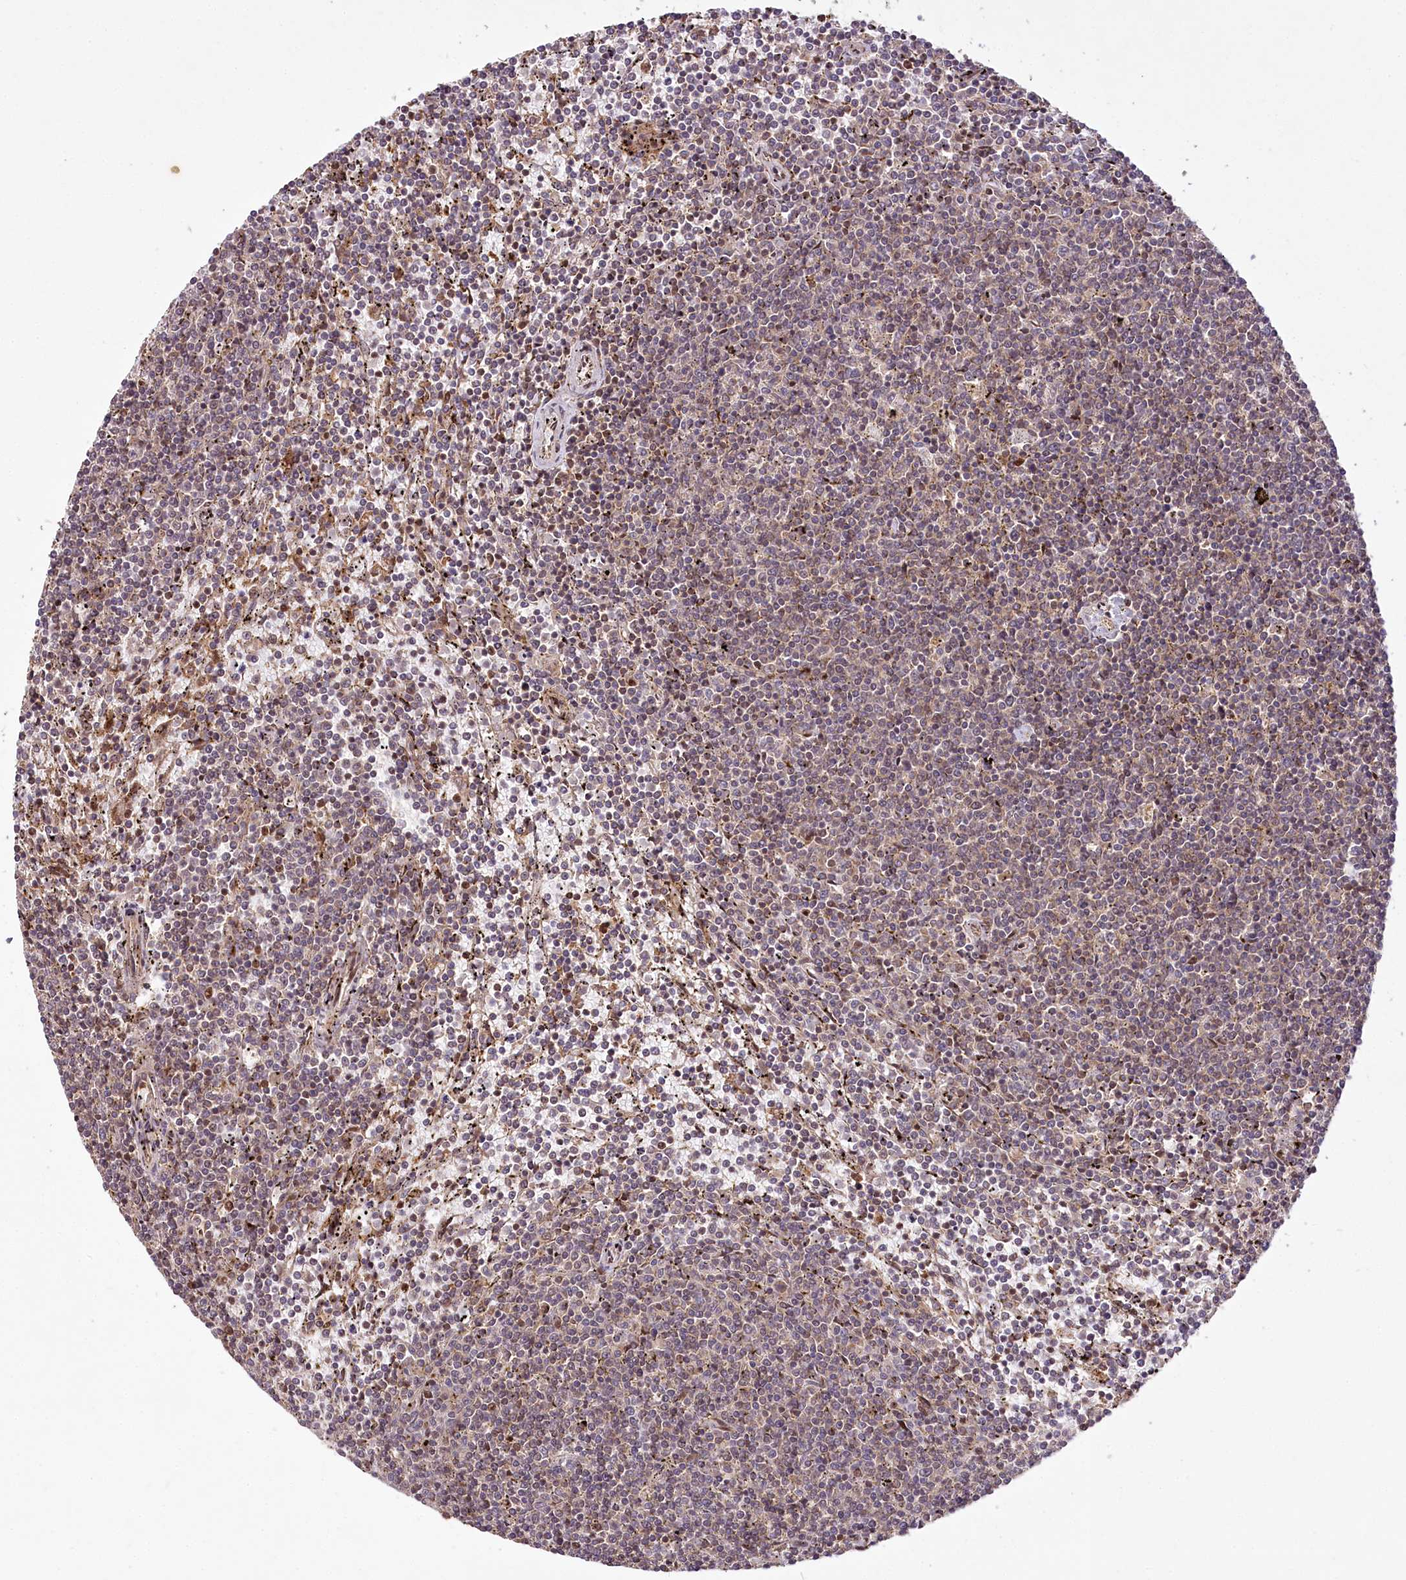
{"staining": {"intensity": "weak", "quantity": "25%-75%", "location": "cytoplasmic/membranous"}, "tissue": "lymphoma", "cell_type": "Tumor cells", "image_type": "cancer", "snomed": [{"axis": "morphology", "description": "Malignant lymphoma, non-Hodgkin's type, Low grade"}, {"axis": "topography", "description": "Spleen"}], "caption": "This photomicrograph displays lymphoma stained with IHC to label a protein in brown. The cytoplasmic/membranous of tumor cells show weak positivity for the protein. Nuclei are counter-stained blue.", "gene": "COPG1", "patient": {"sex": "female", "age": 50}}